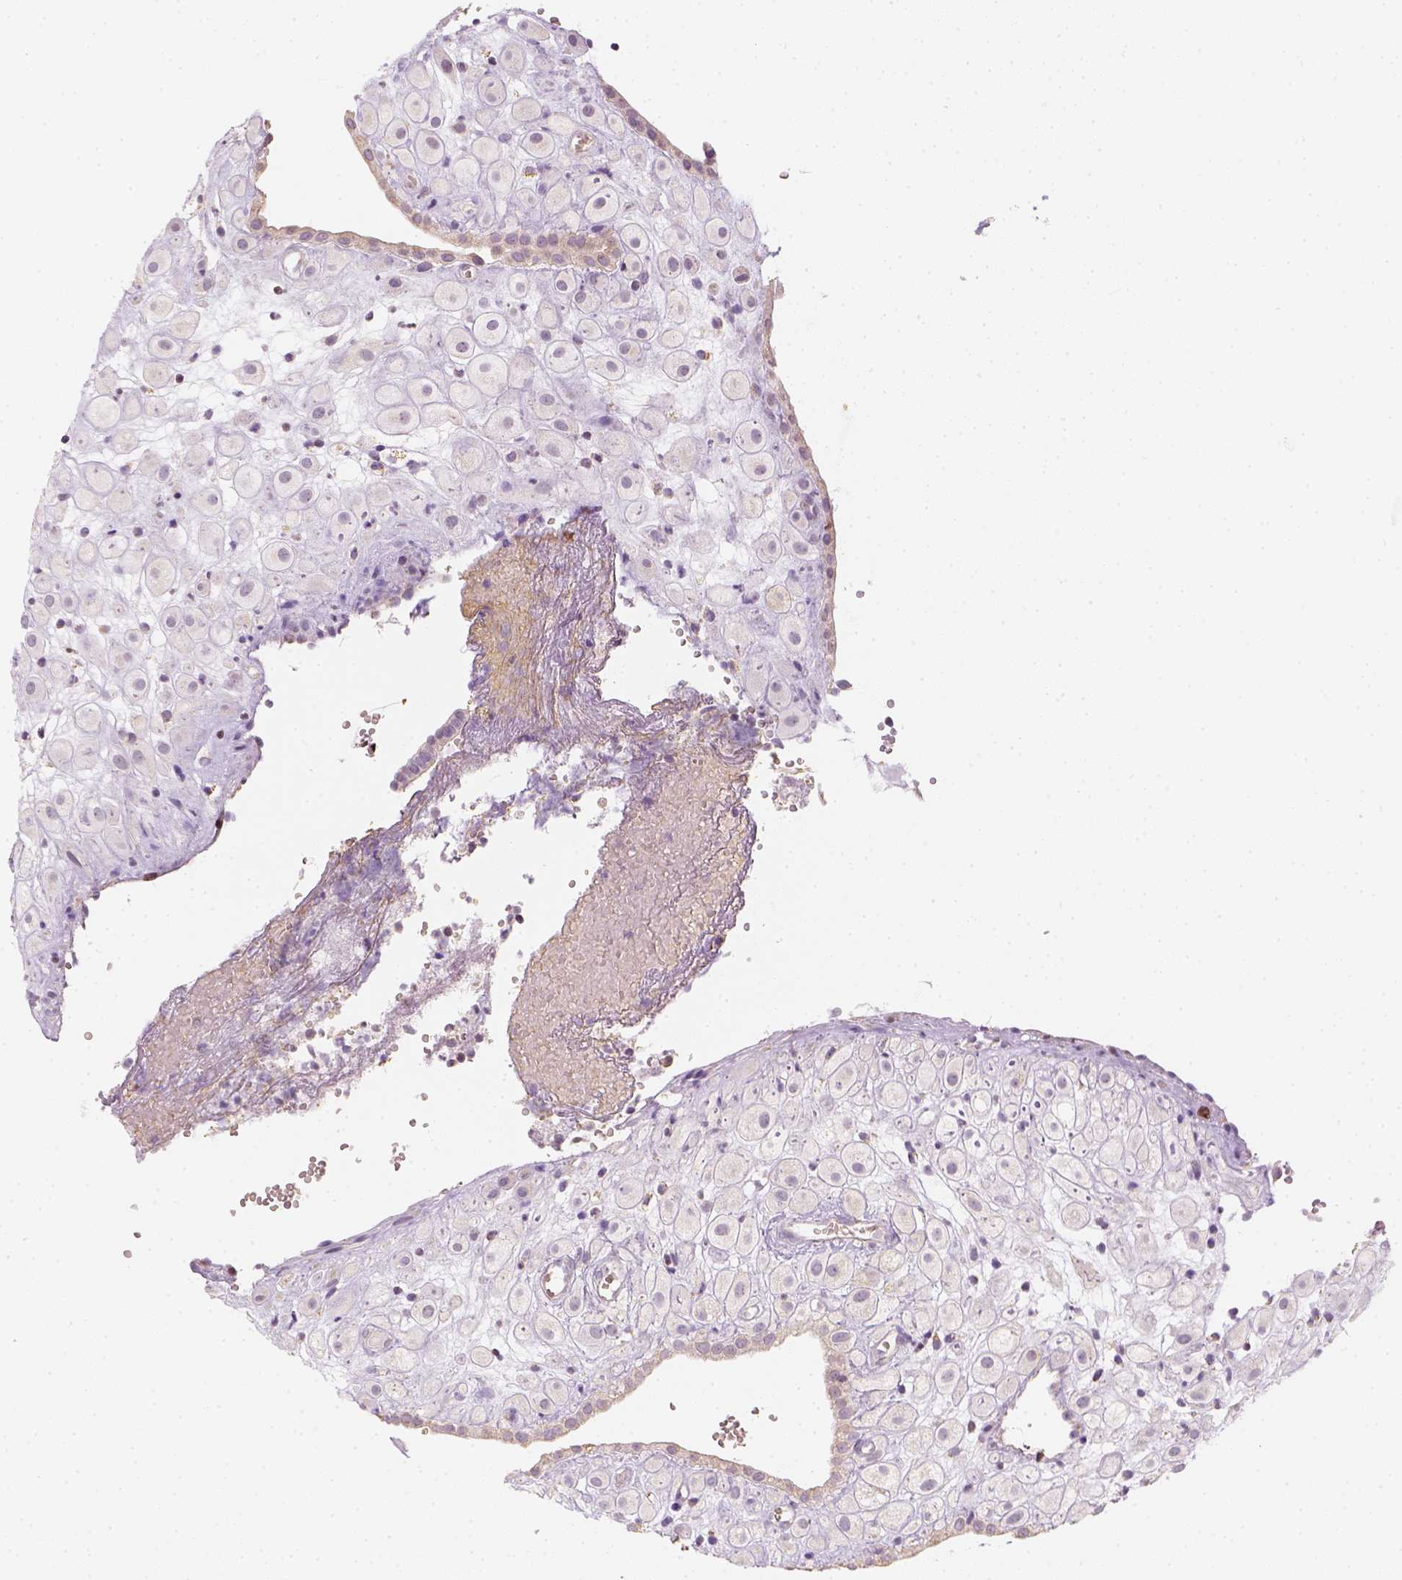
{"staining": {"intensity": "negative", "quantity": "none", "location": "none"}, "tissue": "placenta", "cell_type": "Decidual cells", "image_type": "normal", "snomed": [{"axis": "morphology", "description": "Normal tissue, NOS"}, {"axis": "topography", "description": "Placenta"}], "caption": "A high-resolution histopathology image shows immunohistochemistry staining of benign placenta, which demonstrates no significant expression in decidual cells.", "gene": "LCA5", "patient": {"sex": "female", "age": 24}}